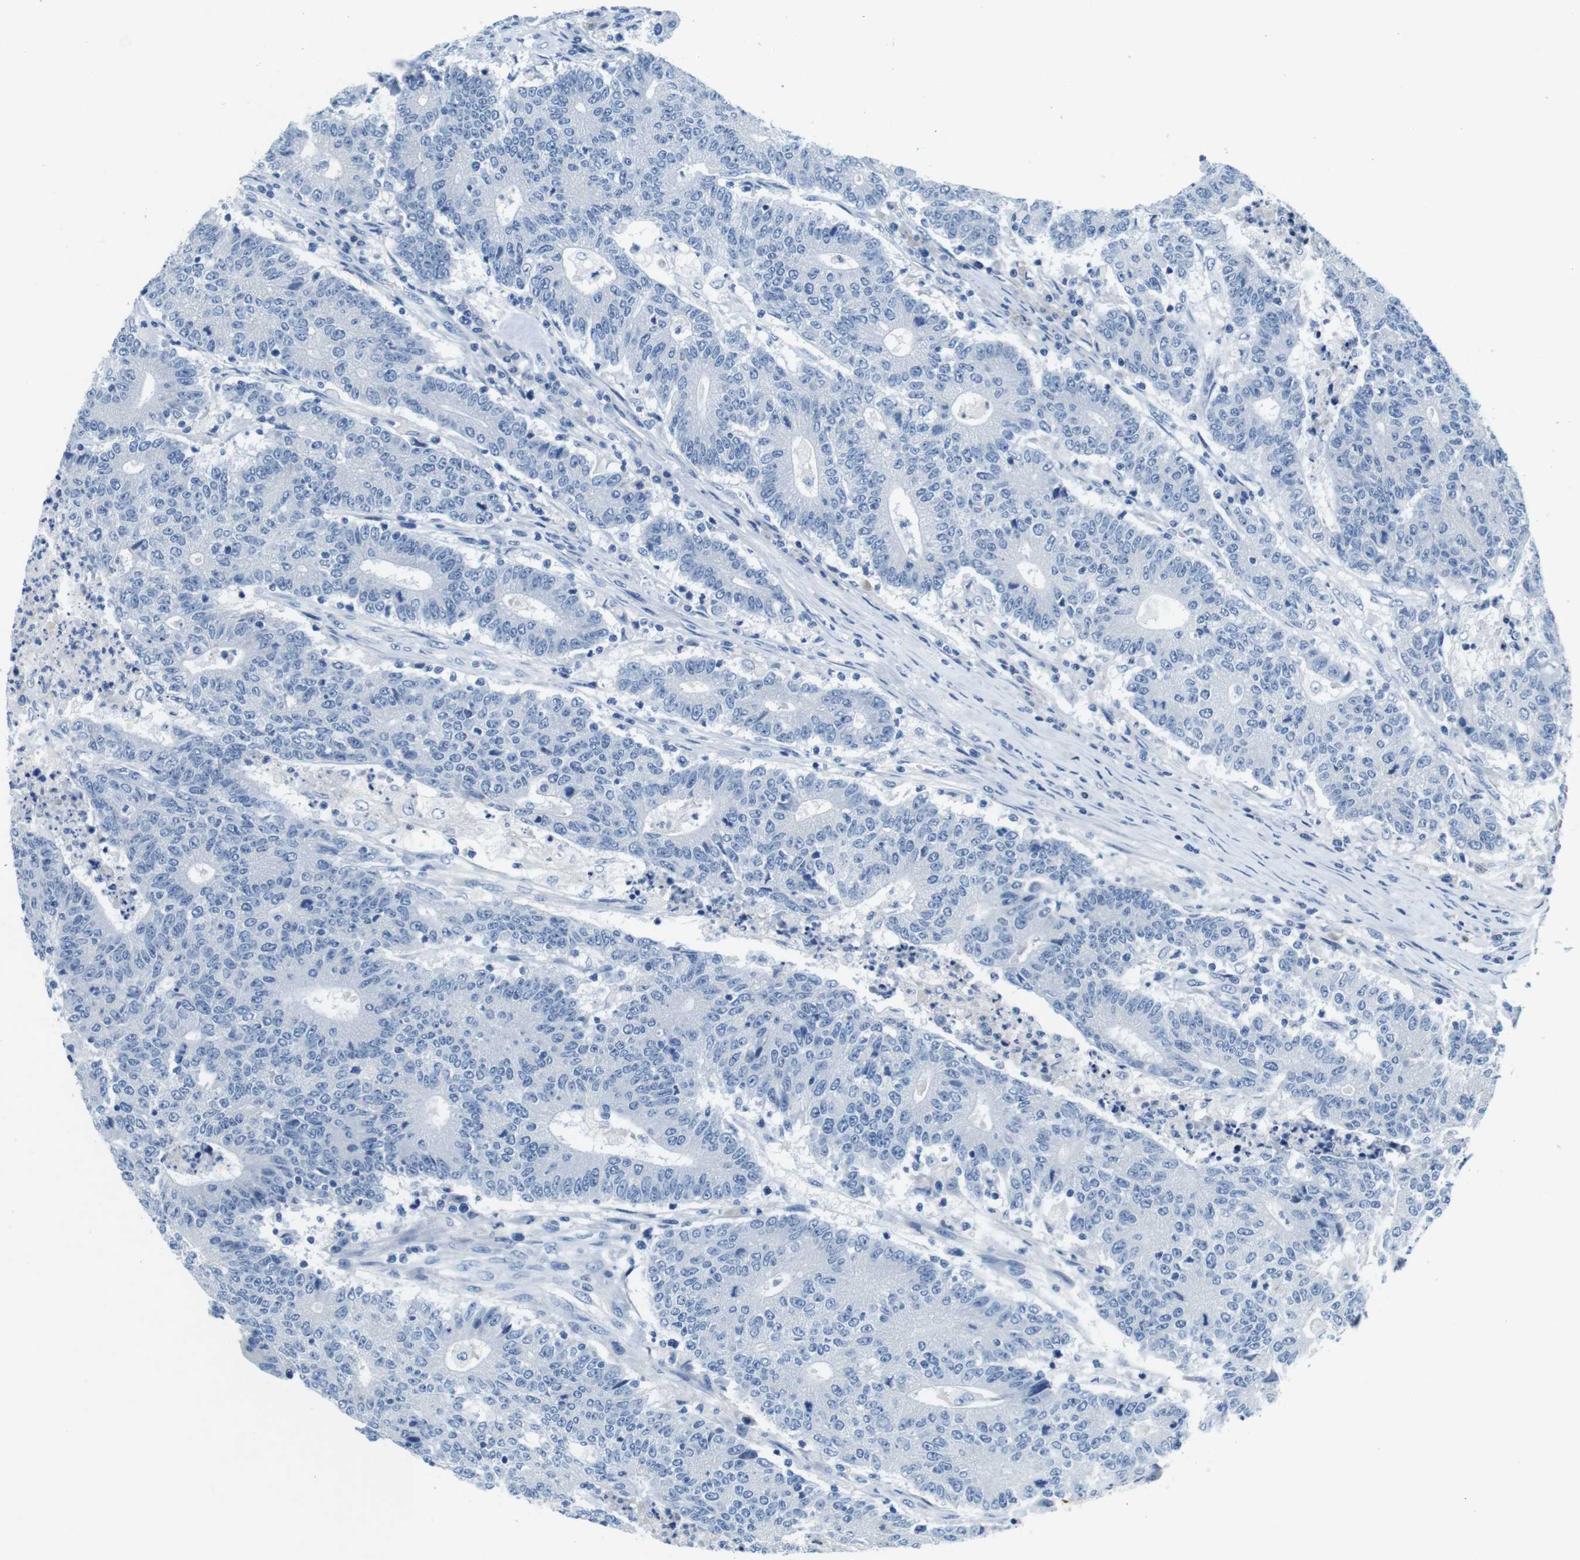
{"staining": {"intensity": "negative", "quantity": "none", "location": "none"}, "tissue": "colorectal cancer", "cell_type": "Tumor cells", "image_type": "cancer", "snomed": [{"axis": "morphology", "description": "Normal tissue, NOS"}, {"axis": "morphology", "description": "Adenocarcinoma, NOS"}, {"axis": "topography", "description": "Colon"}], "caption": "Micrograph shows no significant protein positivity in tumor cells of colorectal cancer (adenocarcinoma).", "gene": "IGHD", "patient": {"sex": "female", "age": 75}}